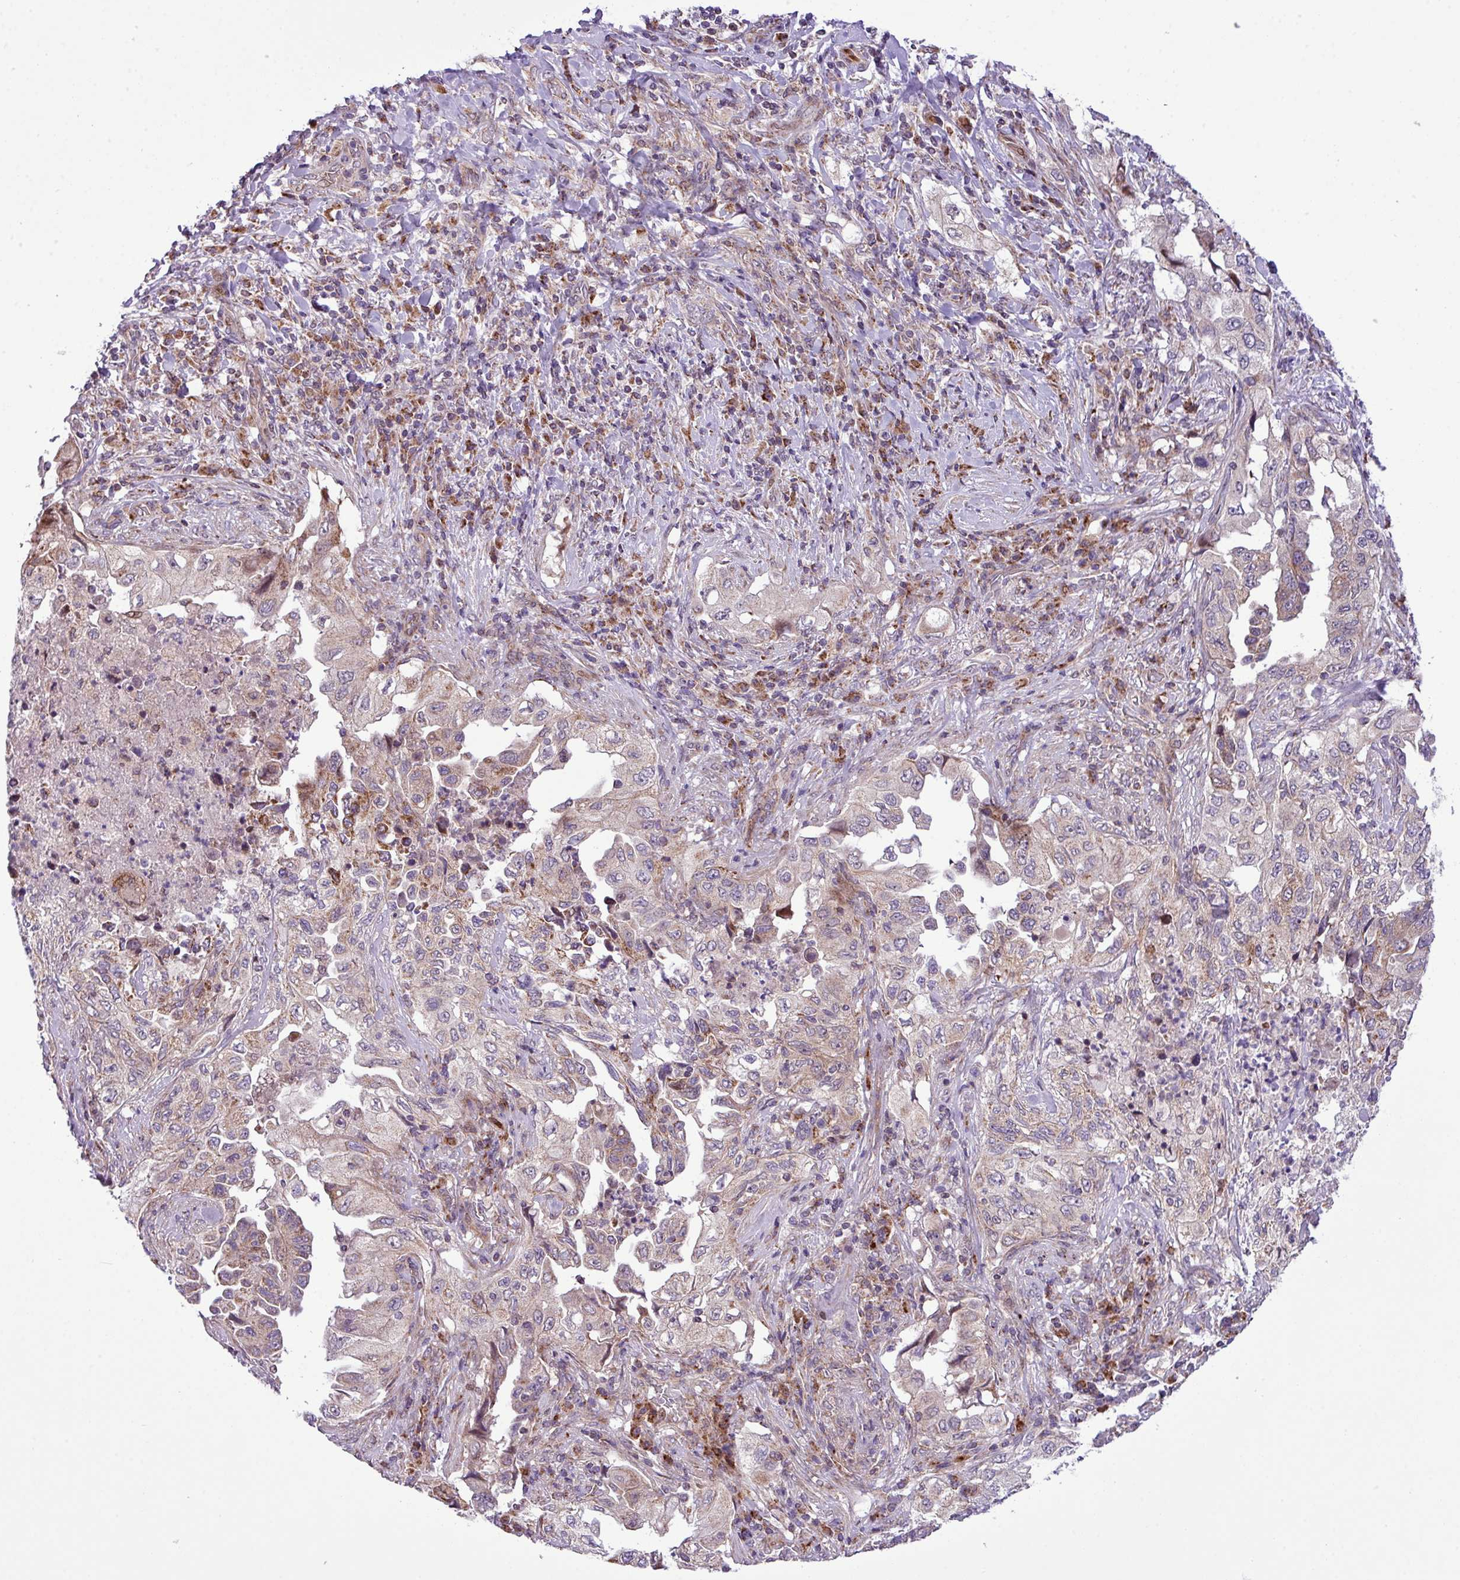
{"staining": {"intensity": "weak", "quantity": "25%-75%", "location": "cytoplasmic/membranous"}, "tissue": "lung cancer", "cell_type": "Tumor cells", "image_type": "cancer", "snomed": [{"axis": "morphology", "description": "Adenocarcinoma, NOS"}, {"axis": "topography", "description": "Lung"}], "caption": "Immunohistochemical staining of human lung cancer reveals low levels of weak cytoplasmic/membranous protein staining in approximately 25%-75% of tumor cells. (DAB (3,3'-diaminobenzidine) IHC with brightfield microscopy, high magnification).", "gene": "B3GNT9", "patient": {"sex": "female", "age": 51}}